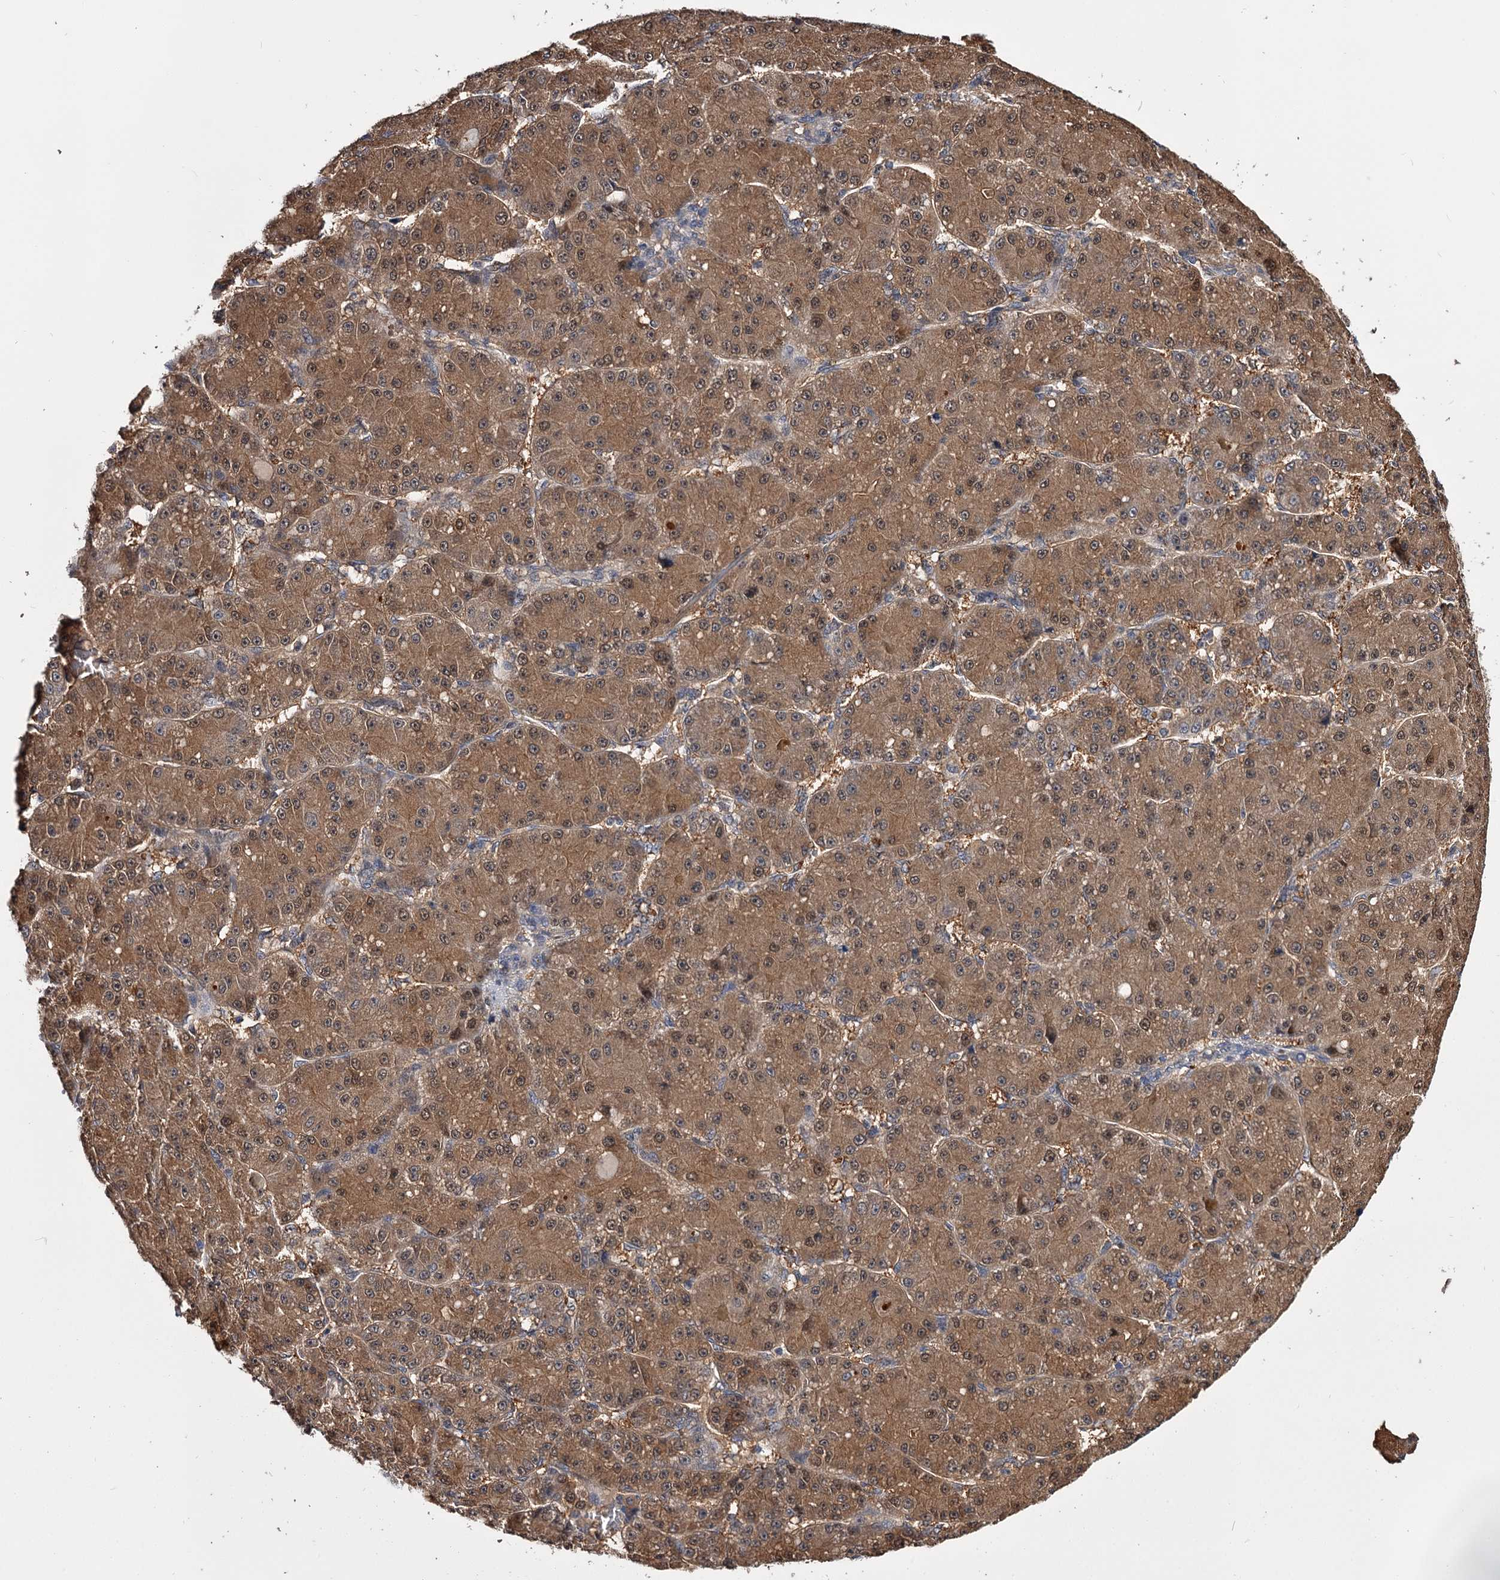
{"staining": {"intensity": "moderate", "quantity": ">75%", "location": "cytoplasmic/membranous,nuclear"}, "tissue": "liver cancer", "cell_type": "Tumor cells", "image_type": "cancer", "snomed": [{"axis": "morphology", "description": "Carcinoma, Hepatocellular, NOS"}, {"axis": "topography", "description": "Liver"}], "caption": "Moderate cytoplasmic/membranous and nuclear positivity for a protein is present in approximately >75% of tumor cells of liver hepatocellular carcinoma using immunohistochemistry.", "gene": "GSTO1", "patient": {"sex": "male", "age": 67}}